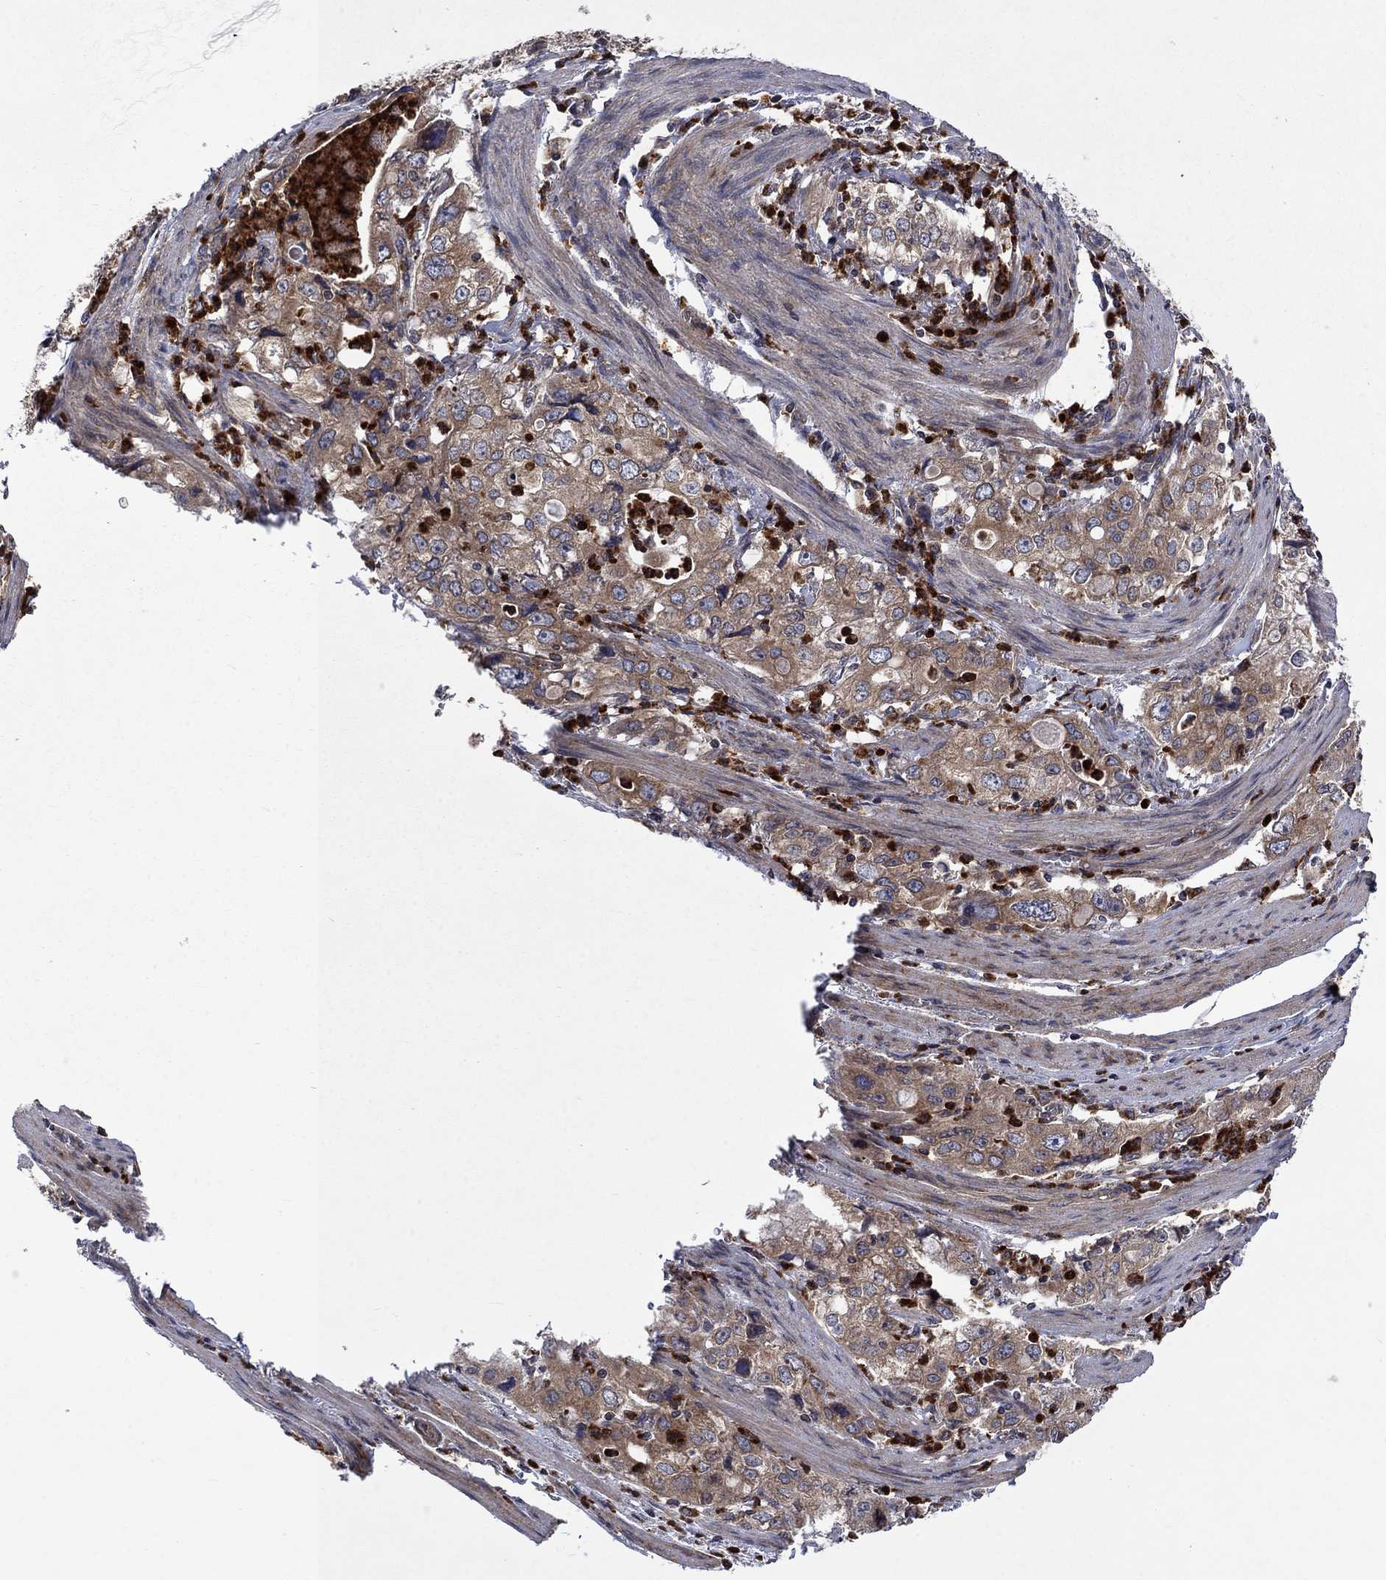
{"staining": {"intensity": "weak", "quantity": ">75%", "location": "cytoplasmic/membranous"}, "tissue": "stomach cancer", "cell_type": "Tumor cells", "image_type": "cancer", "snomed": [{"axis": "morphology", "description": "Adenocarcinoma, NOS"}, {"axis": "topography", "description": "Stomach, upper"}], "caption": "Immunohistochemical staining of stomach cancer (adenocarcinoma) shows weak cytoplasmic/membranous protein staining in approximately >75% of tumor cells. (IHC, brightfield microscopy, high magnification).", "gene": "TMEM33", "patient": {"sex": "male", "age": 75}}